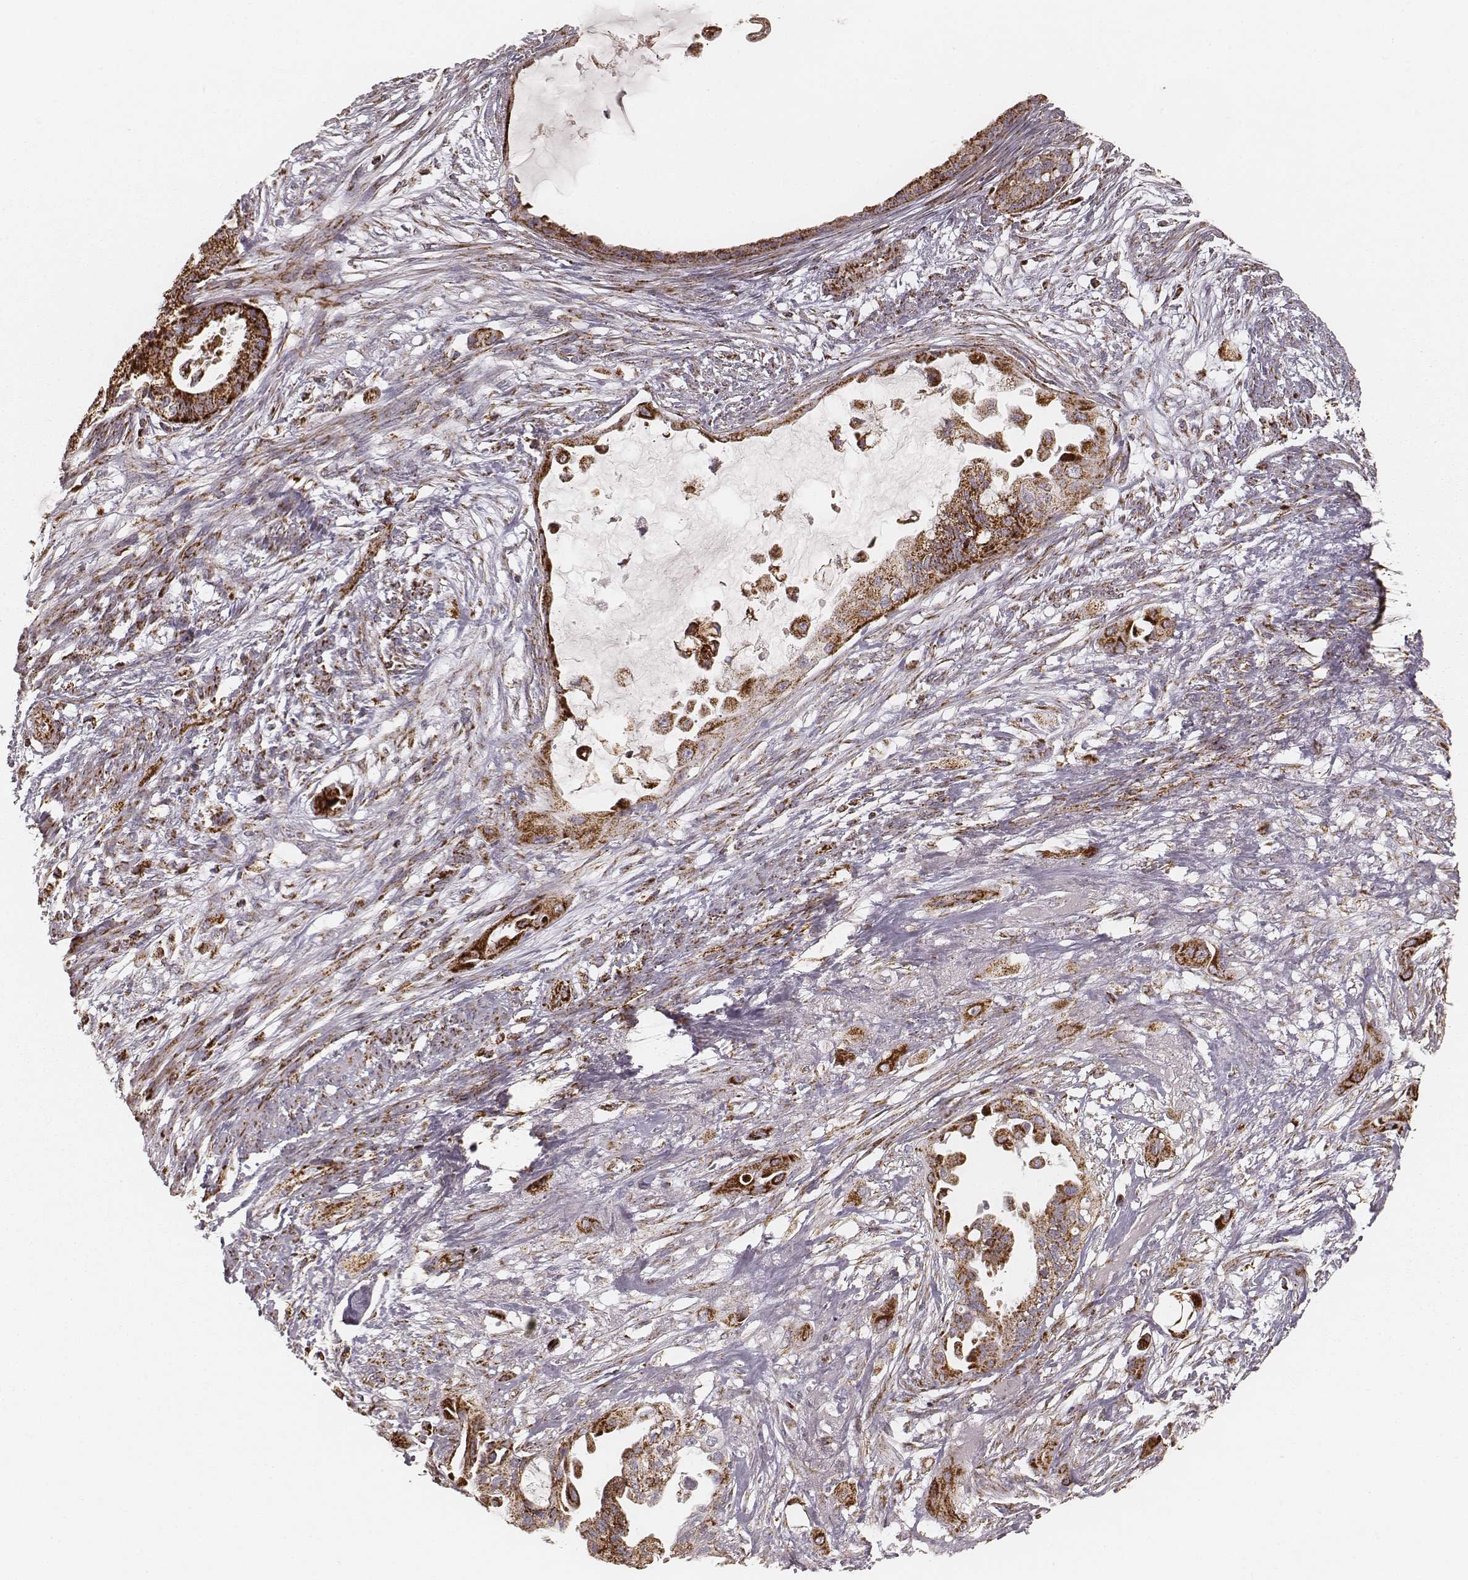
{"staining": {"intensity": "strong", "quantity": ">75%", "location": "cytoplasmic/membranous"}, "tissue": "endometrial cancer", "cell_type": "Tumor cells", "image_type": "cancer", "snomed": [{"axis": "morphology", "description": "Adenocarcinoma, NOS"}, {"axis": "topography", "description": "Endometrium"}], "caption": "Protein expression analysis of adenocarcinoma (endometrial) shows strong cytoplasmic/membranous expression in about >75% of tumor cells.", "gene": "CS", "patient": {"sex": "female", "age": 86}}